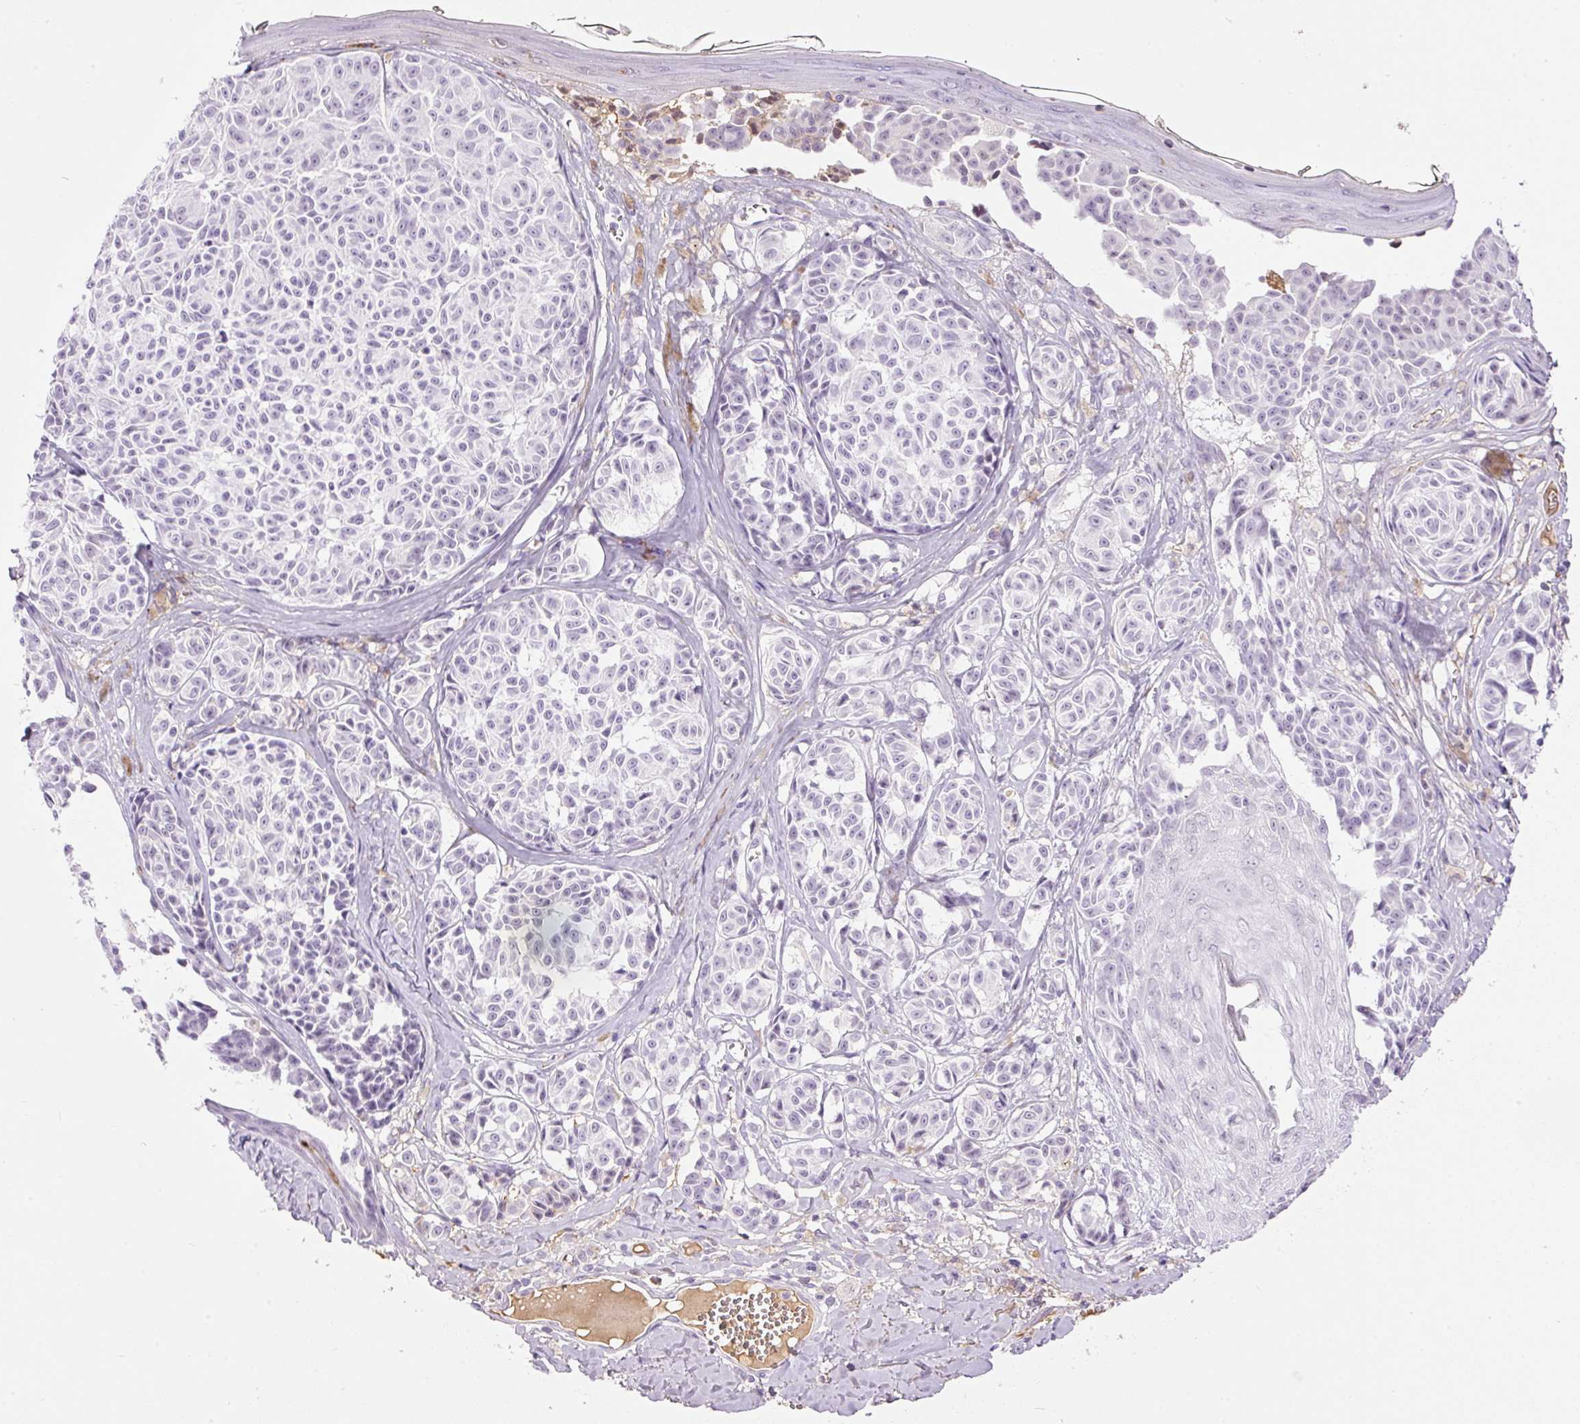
{"staining": {"intensity": "negative", "quantity": "none", "location": "none"}, "tissue": "melanoma", "cell_type": "Tumor cells", "image_type": "cancer", "snomed": [{"axis": "morphology", "description": "Malignant melanoma, NOS"}, {"axis": "topography", "description": "Skin"}], "caption": "Tumor cells show no significant protein expression in malignant melanoma.", "gene": "PRPF38B", "patient": {"sex": "female", "age": 43}}